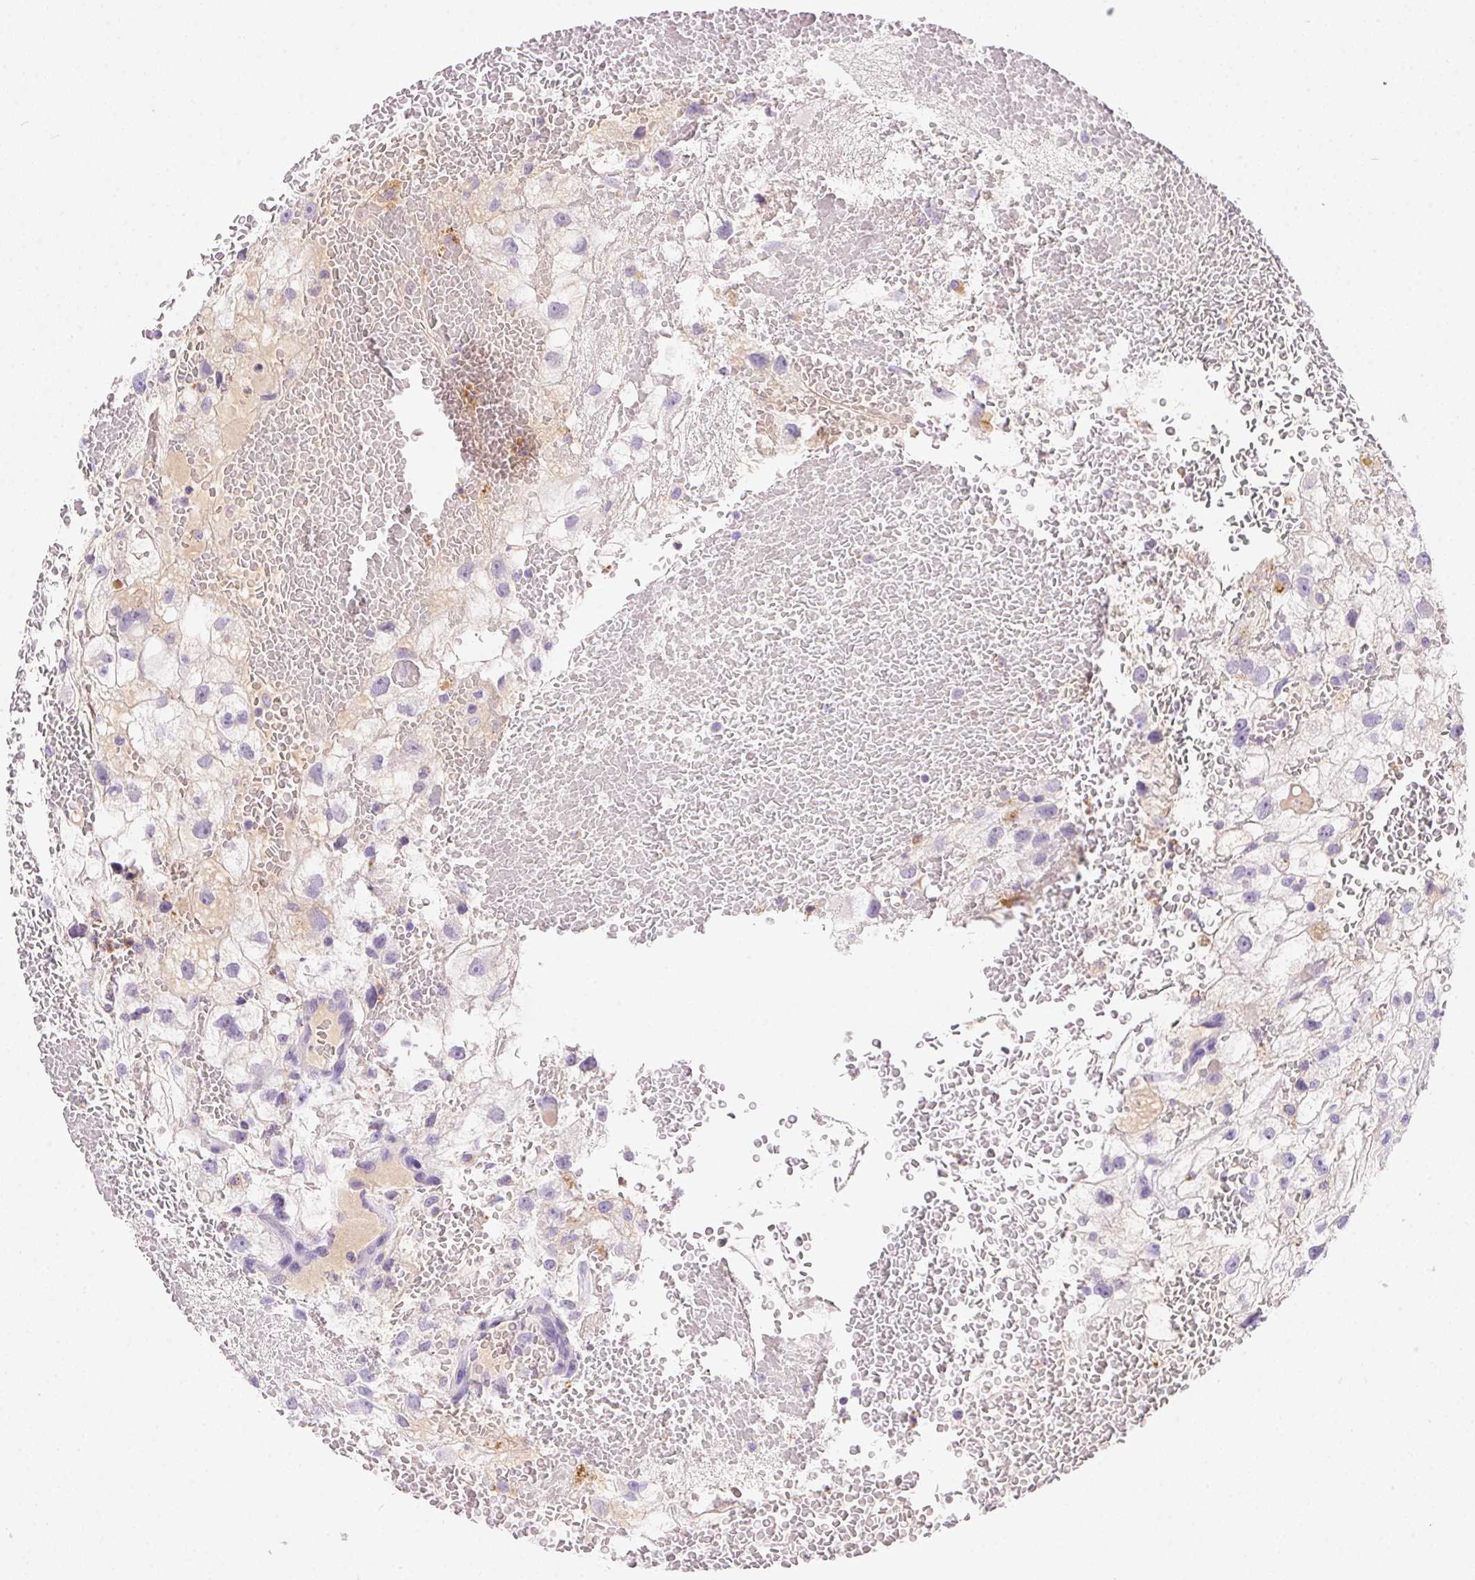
{"staining": {"intensity": "negative", "quantity": "none", "location": "none"}, "tissue": "renal cancer", "cell_type": "Tumor cells", "image_type": "cancer", "snomed": [{"axis": "morphology", "description": "Adenocarcinoma, NOS"}, {"axis": "topography", "description": "Kidney"}], "caption": "Immunohistochemical staining of renal adenocarcinoma exhibits no significant expression in tumor cells.", "gene": "SSTR4", "patient": {"sex": "male", "age": 59}}